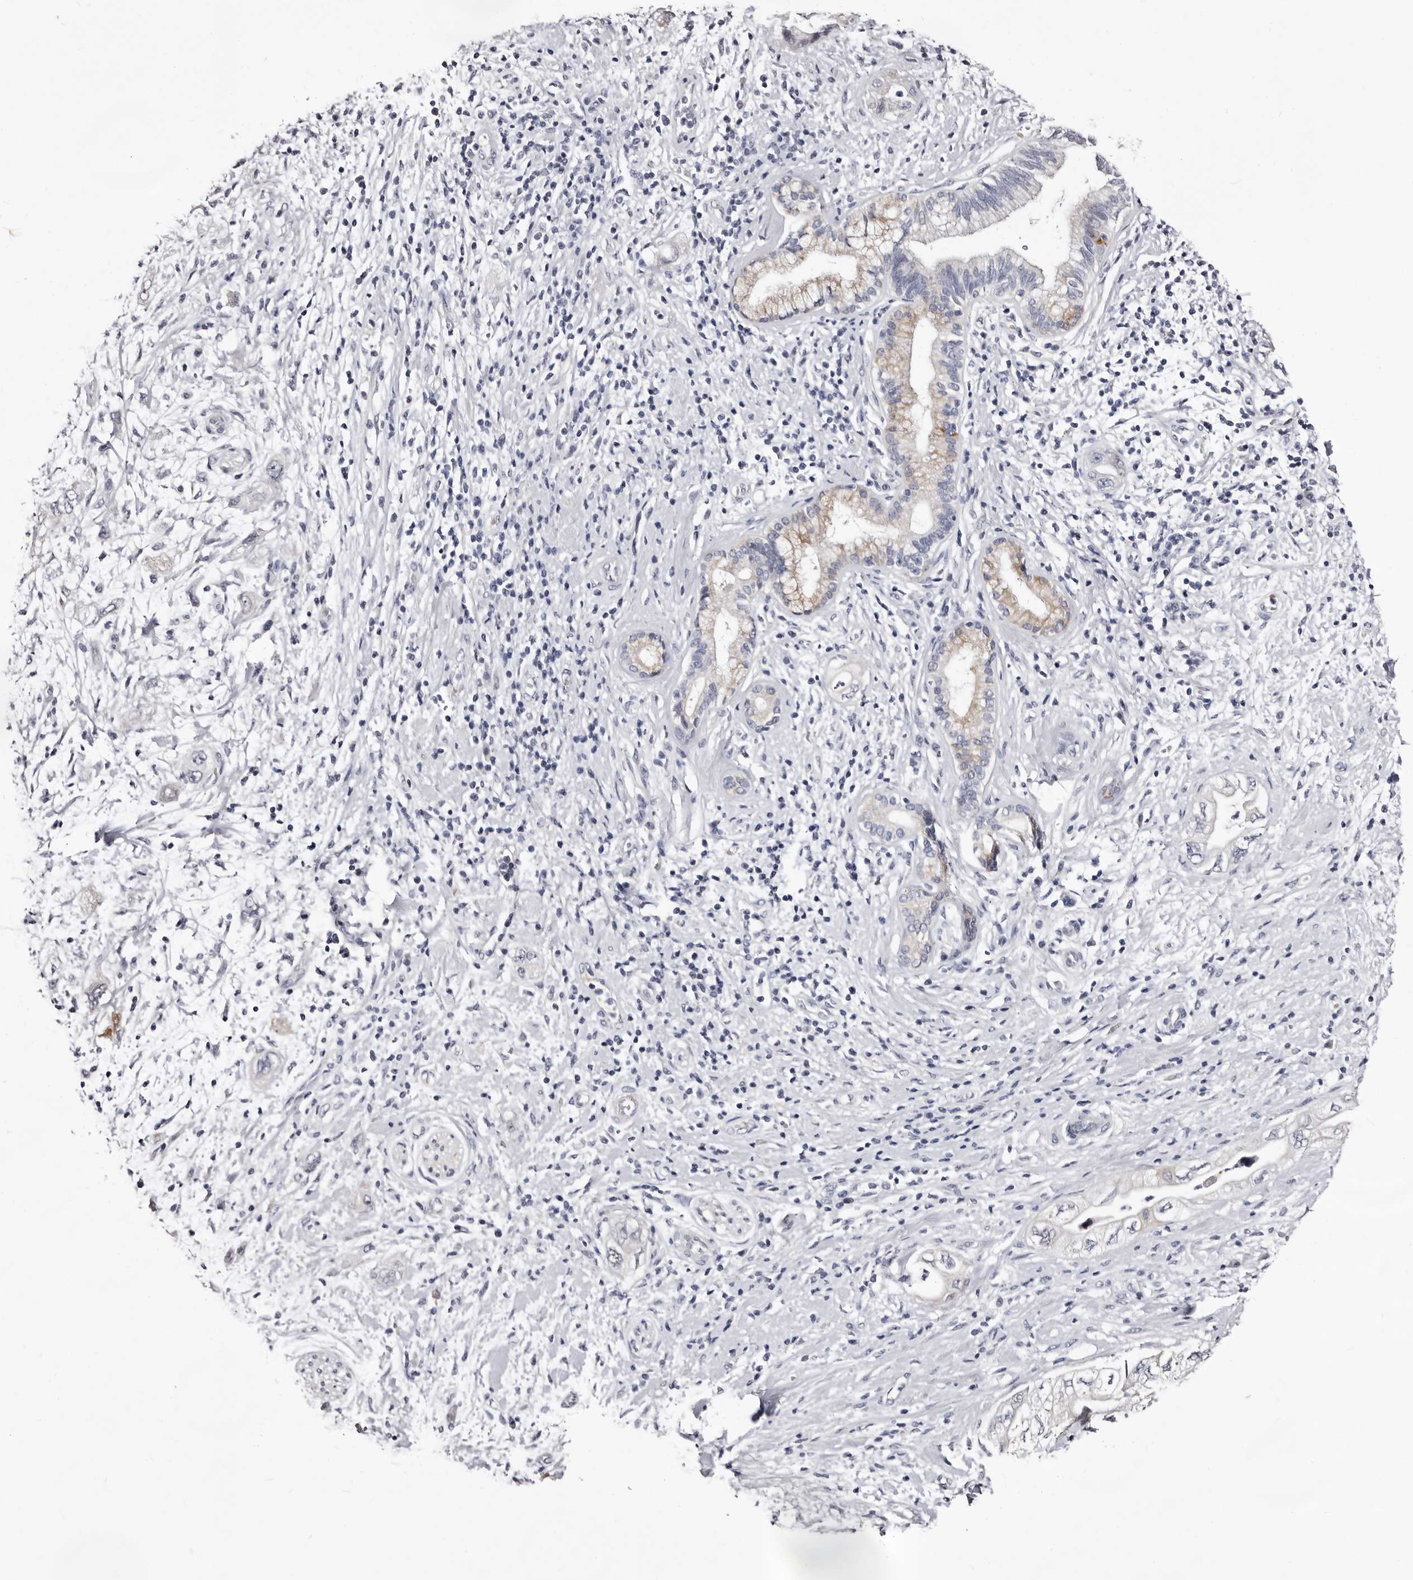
{"staining": {"intensity": "weak", "quantity": "<25%", "location": "cytoplasmic/membranous"}, "tissue": "pancreatic cancer", "cell_type": "Tumor cells", "image_type": "cancer", "snomed": [{"axis": "morphology", "description": "Adenocarcinoma, NOS"}, {"axis": "topography", "description": "Pancreas"}], "caption": "IHC of adenocarcinoma (pancreatic) shows no expression in tumor cells. Brightfield microscopy of IHC stained with DAB (3,3'-diaminobenzidine) (brown) and hematoxylin (blue), captured at high magnification.", "gene": "BPGM", "patient": {"sex": "female", "age": 73}}